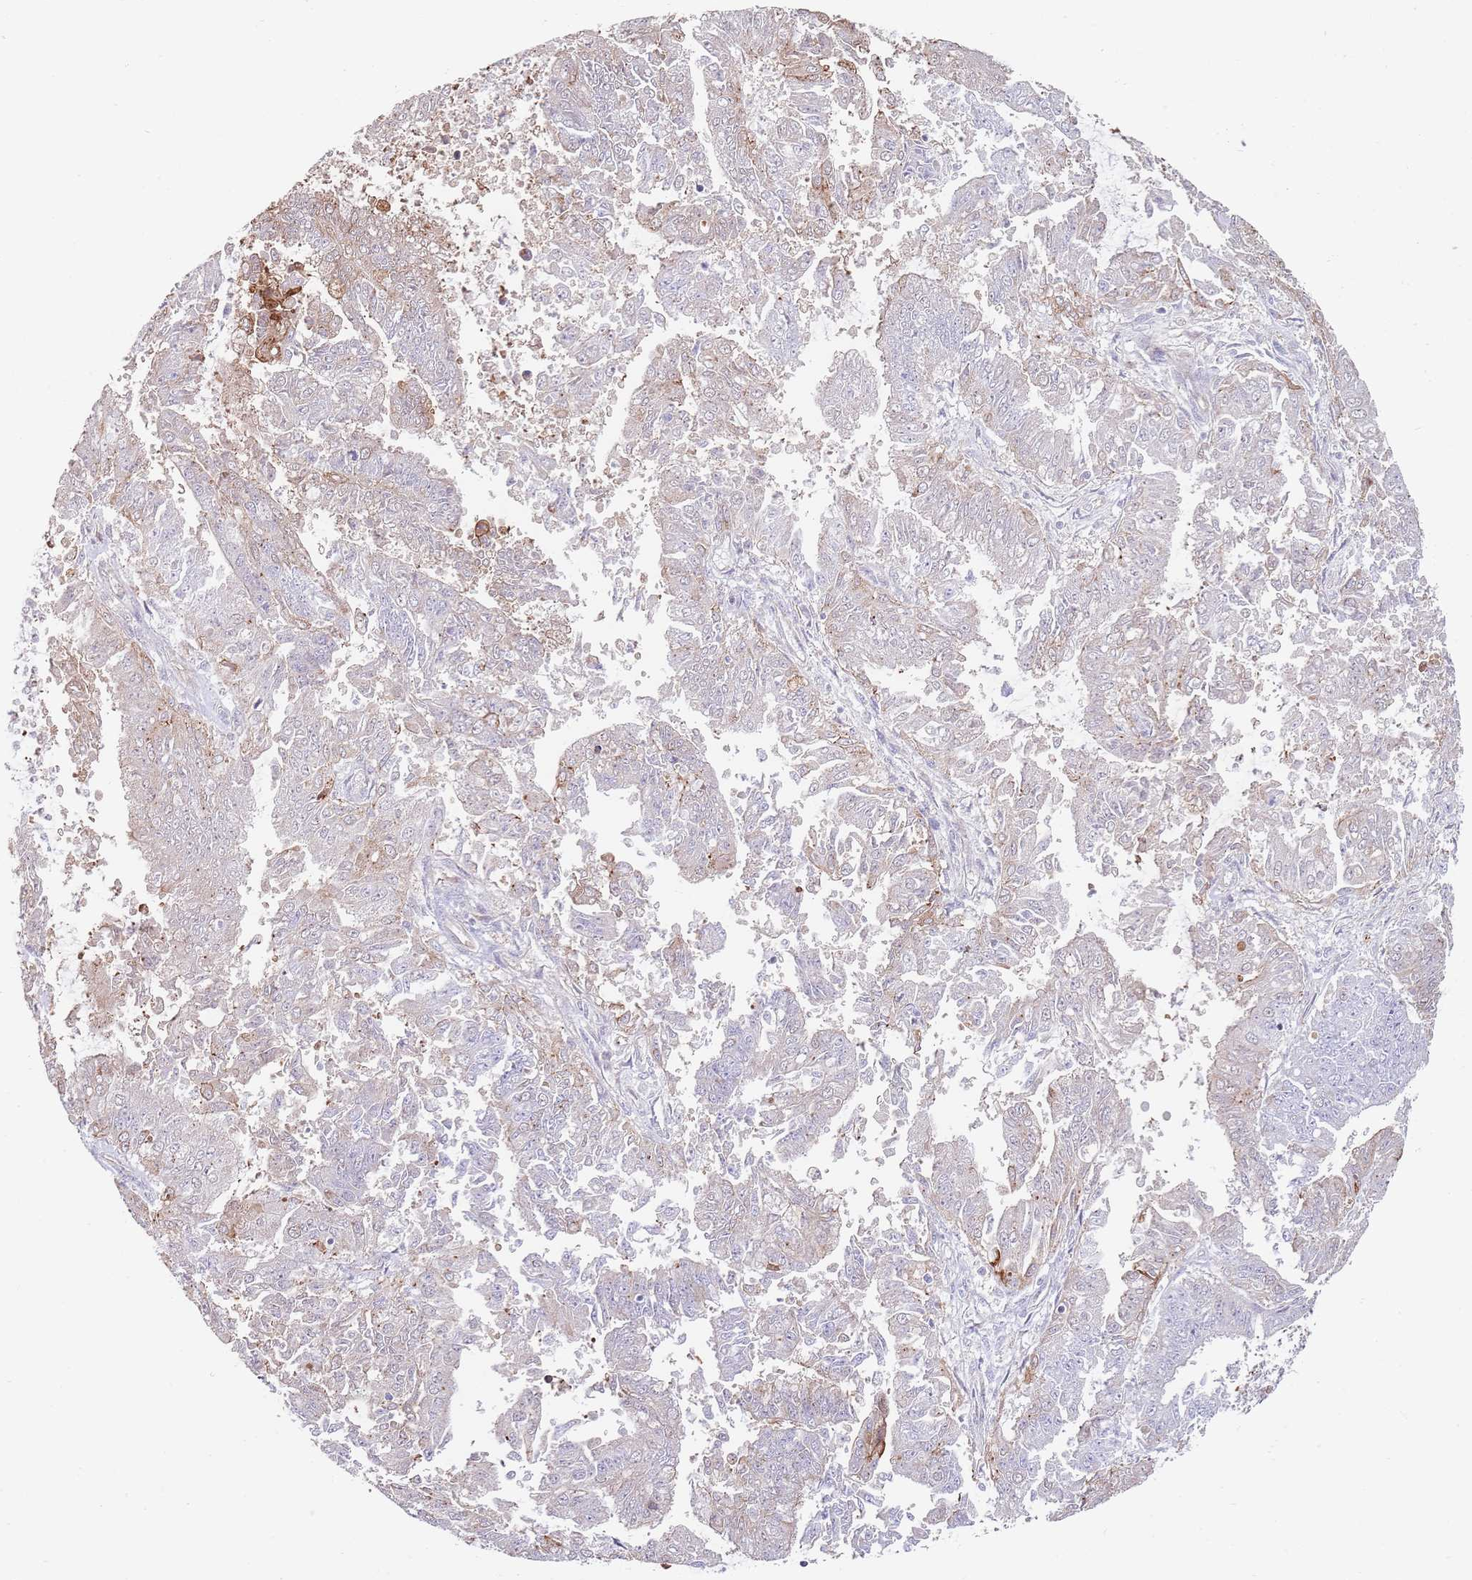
{"staining": {"intensity": "weak", "quantity": "<25%", "location": "cytoplasmic/membranous"}, "tissue": "endometrial cancer", "cell_type": "Tumor cells", "image_type": "cancer", "snomed": [{"axis": "morphology", "description": "Adenocarcinoma, NOS"}, {"axis": "topography", "description": "Endometrium"}], "caption": "Tumor cells are negative for brown protein staining in adenocarcinoma (endometrial).", "gene": "BPNT1", "patient": {"sex": "female", "age": 73}}